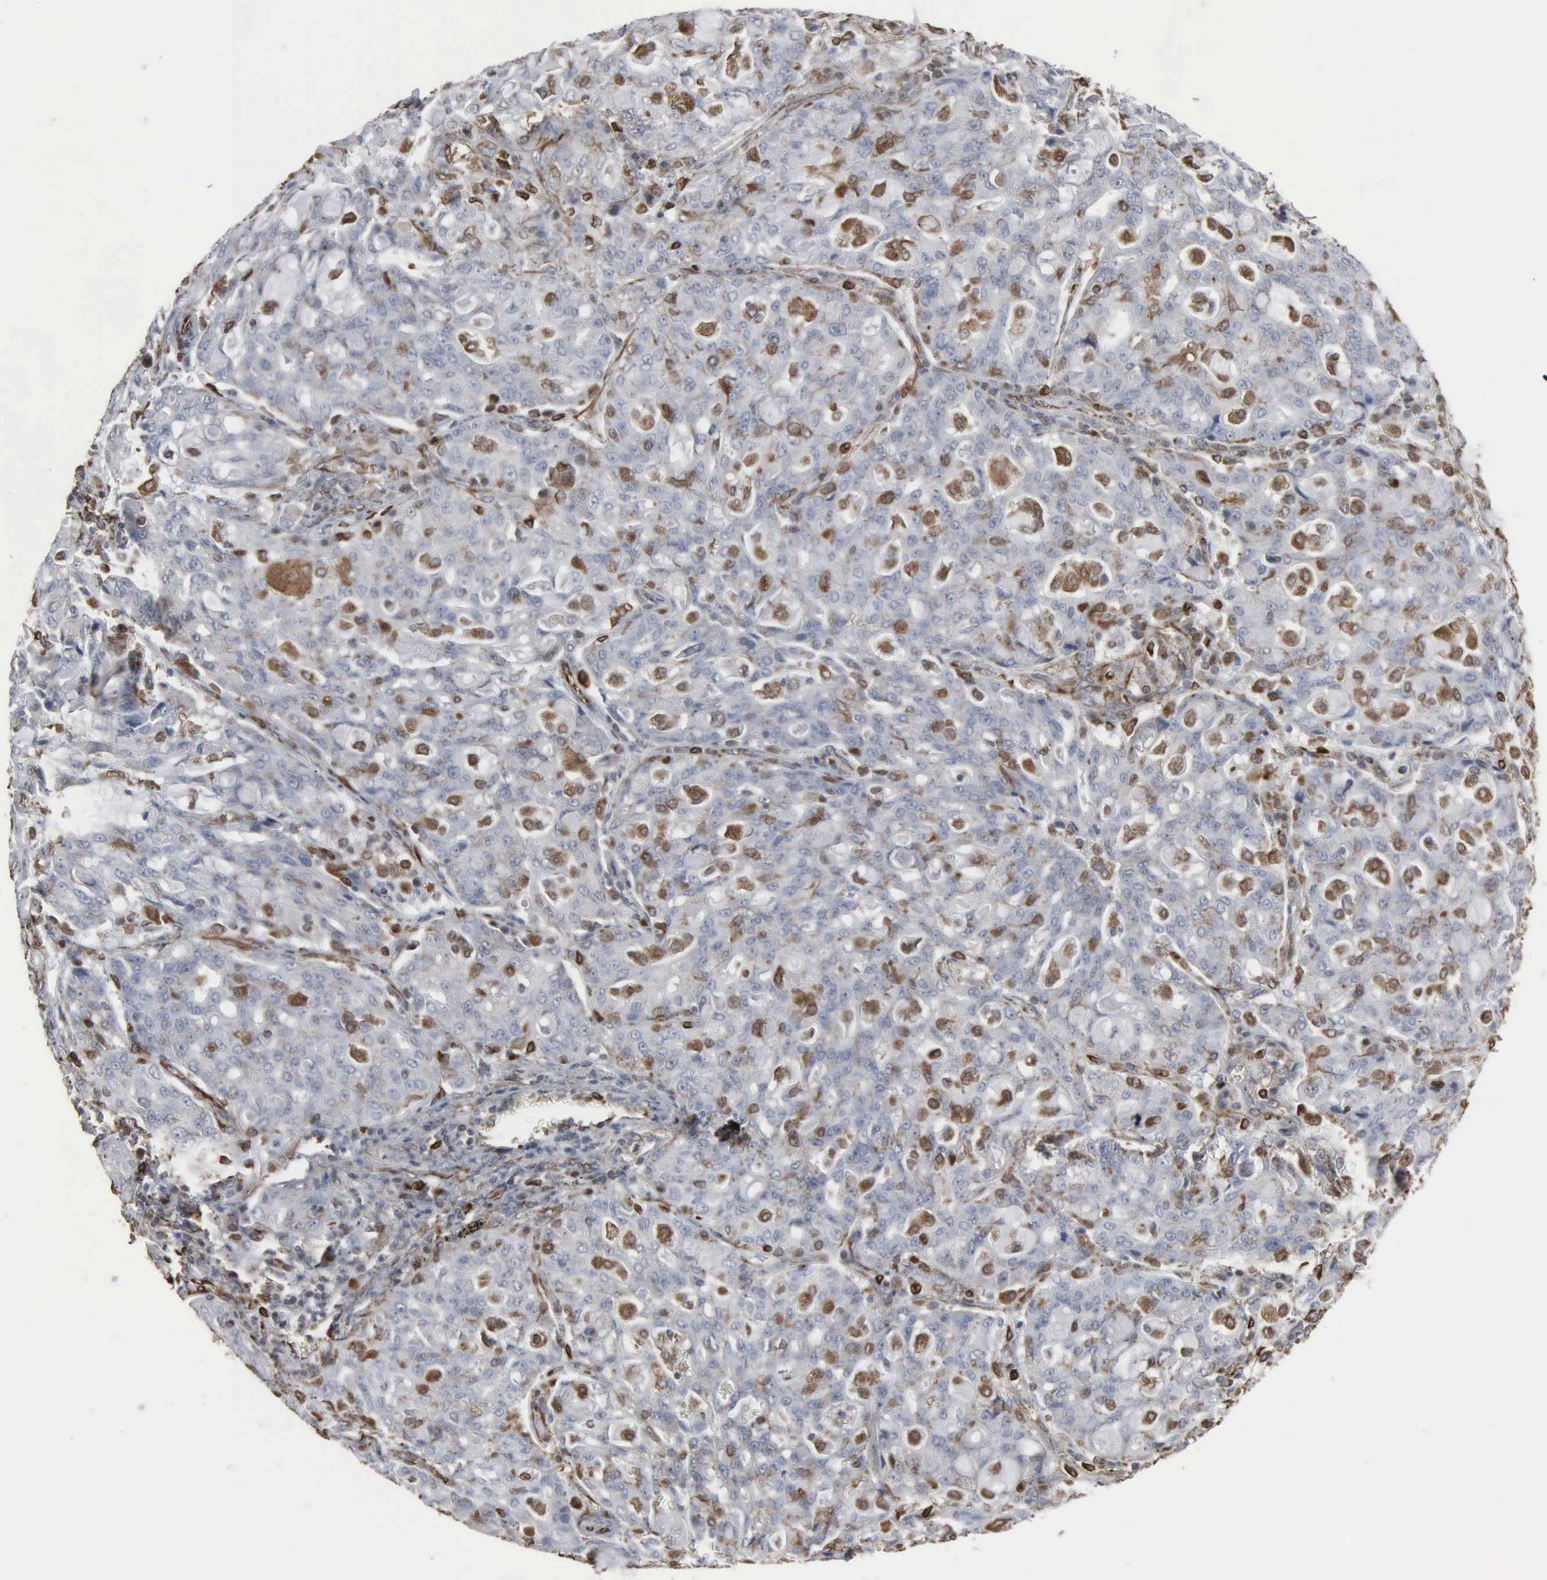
{"staining": {"intensity": "moderate", "quantity": "<25%", "location": "nuclear"}, "tissue": "lung cancer", "cell_type": "Tumor cells", "image_type": "cancer", "snomed": [{"axis": "morphology", "description": "Adenocarcinoma, NOS"}, {"axis": "topography", "description": "Lung"}], "caption": "This histopathology image displays lung adenocarcinoma stained with immunohistochemistry (IHC) to label a protein in brown. The nuclear of tumor cells show moderate positivity for the protein. Nuclei are counter-stained blue.", "gene": "CCNE1", "patient": {"sex": "female", "age": 44}}